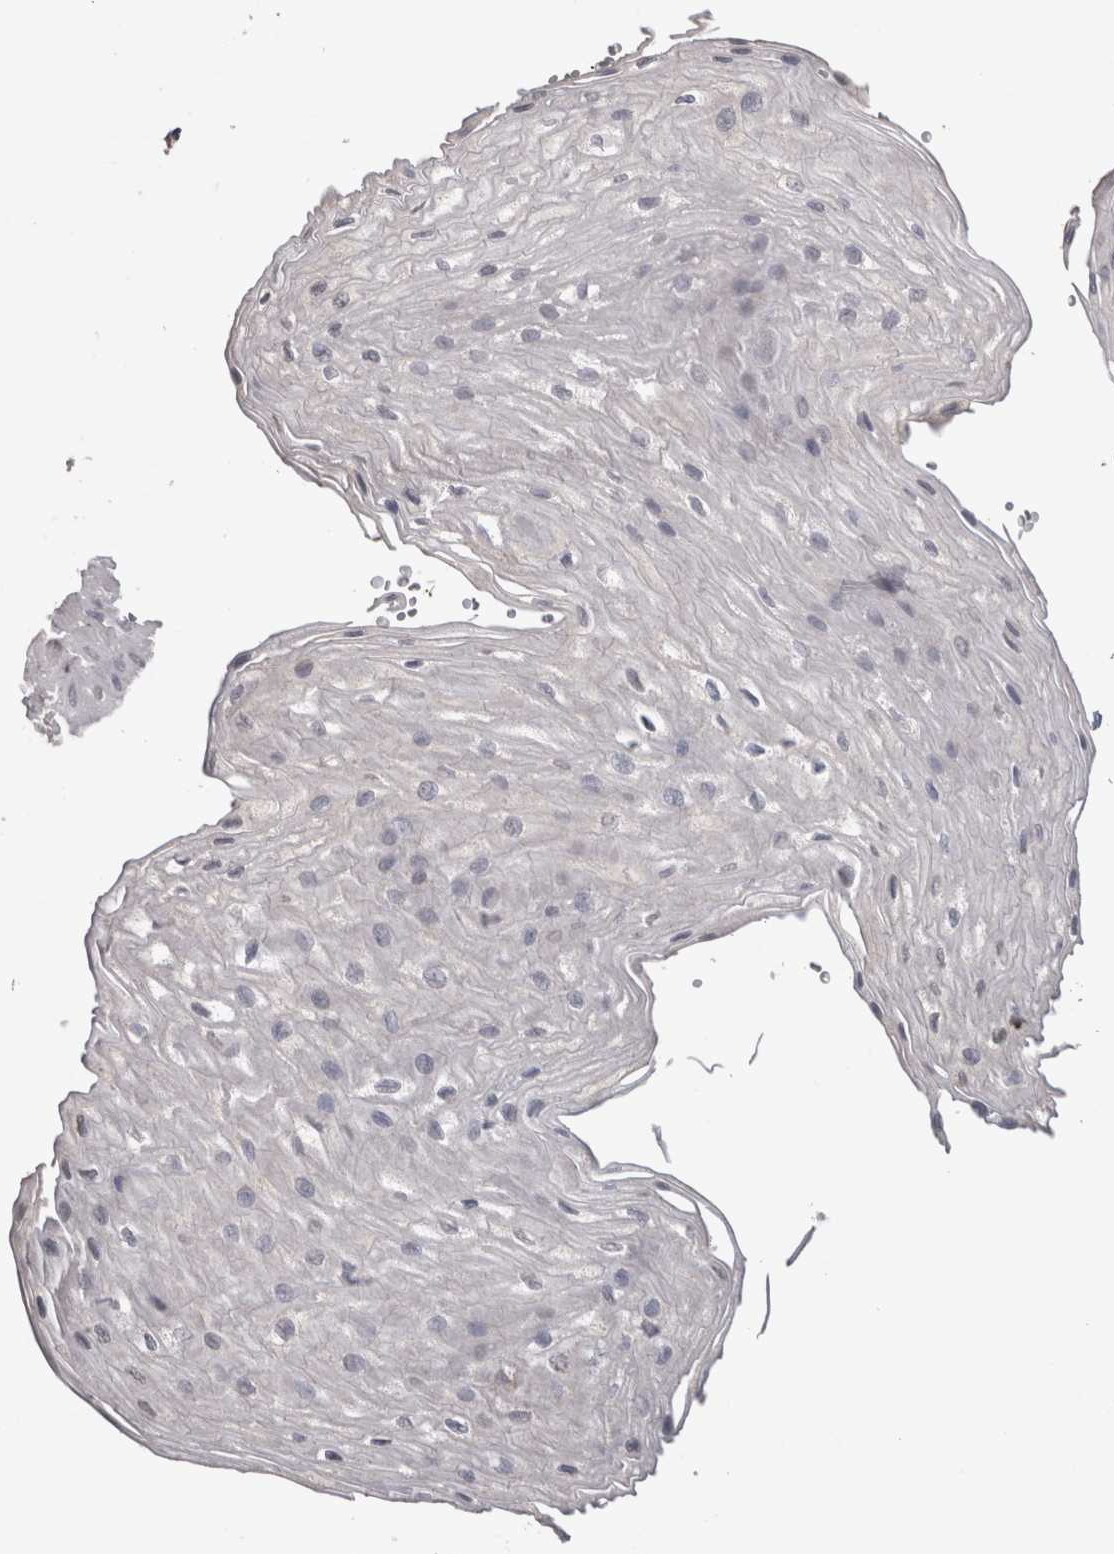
{"staining": {"intensity": "negative", "quantity": "none", "location": "none"}, "tissue": "esophagus", "cell_type": "Squamous epithelial cells", "image_type": "normal", "snomed": [{"axis": "morphology", "description": "Normal tissue, NOS"}, {"axis": "topography", "description": "Esophagus"}], "caption": "IHC image of normal esophagus: esophagus stained with DAB (3,3'-diaminobenzidine) exhibits no significant protein expression in squamous epithelial cells.", "gene": "CTSZ", "patient": {"sex": "female", "age": 66}}